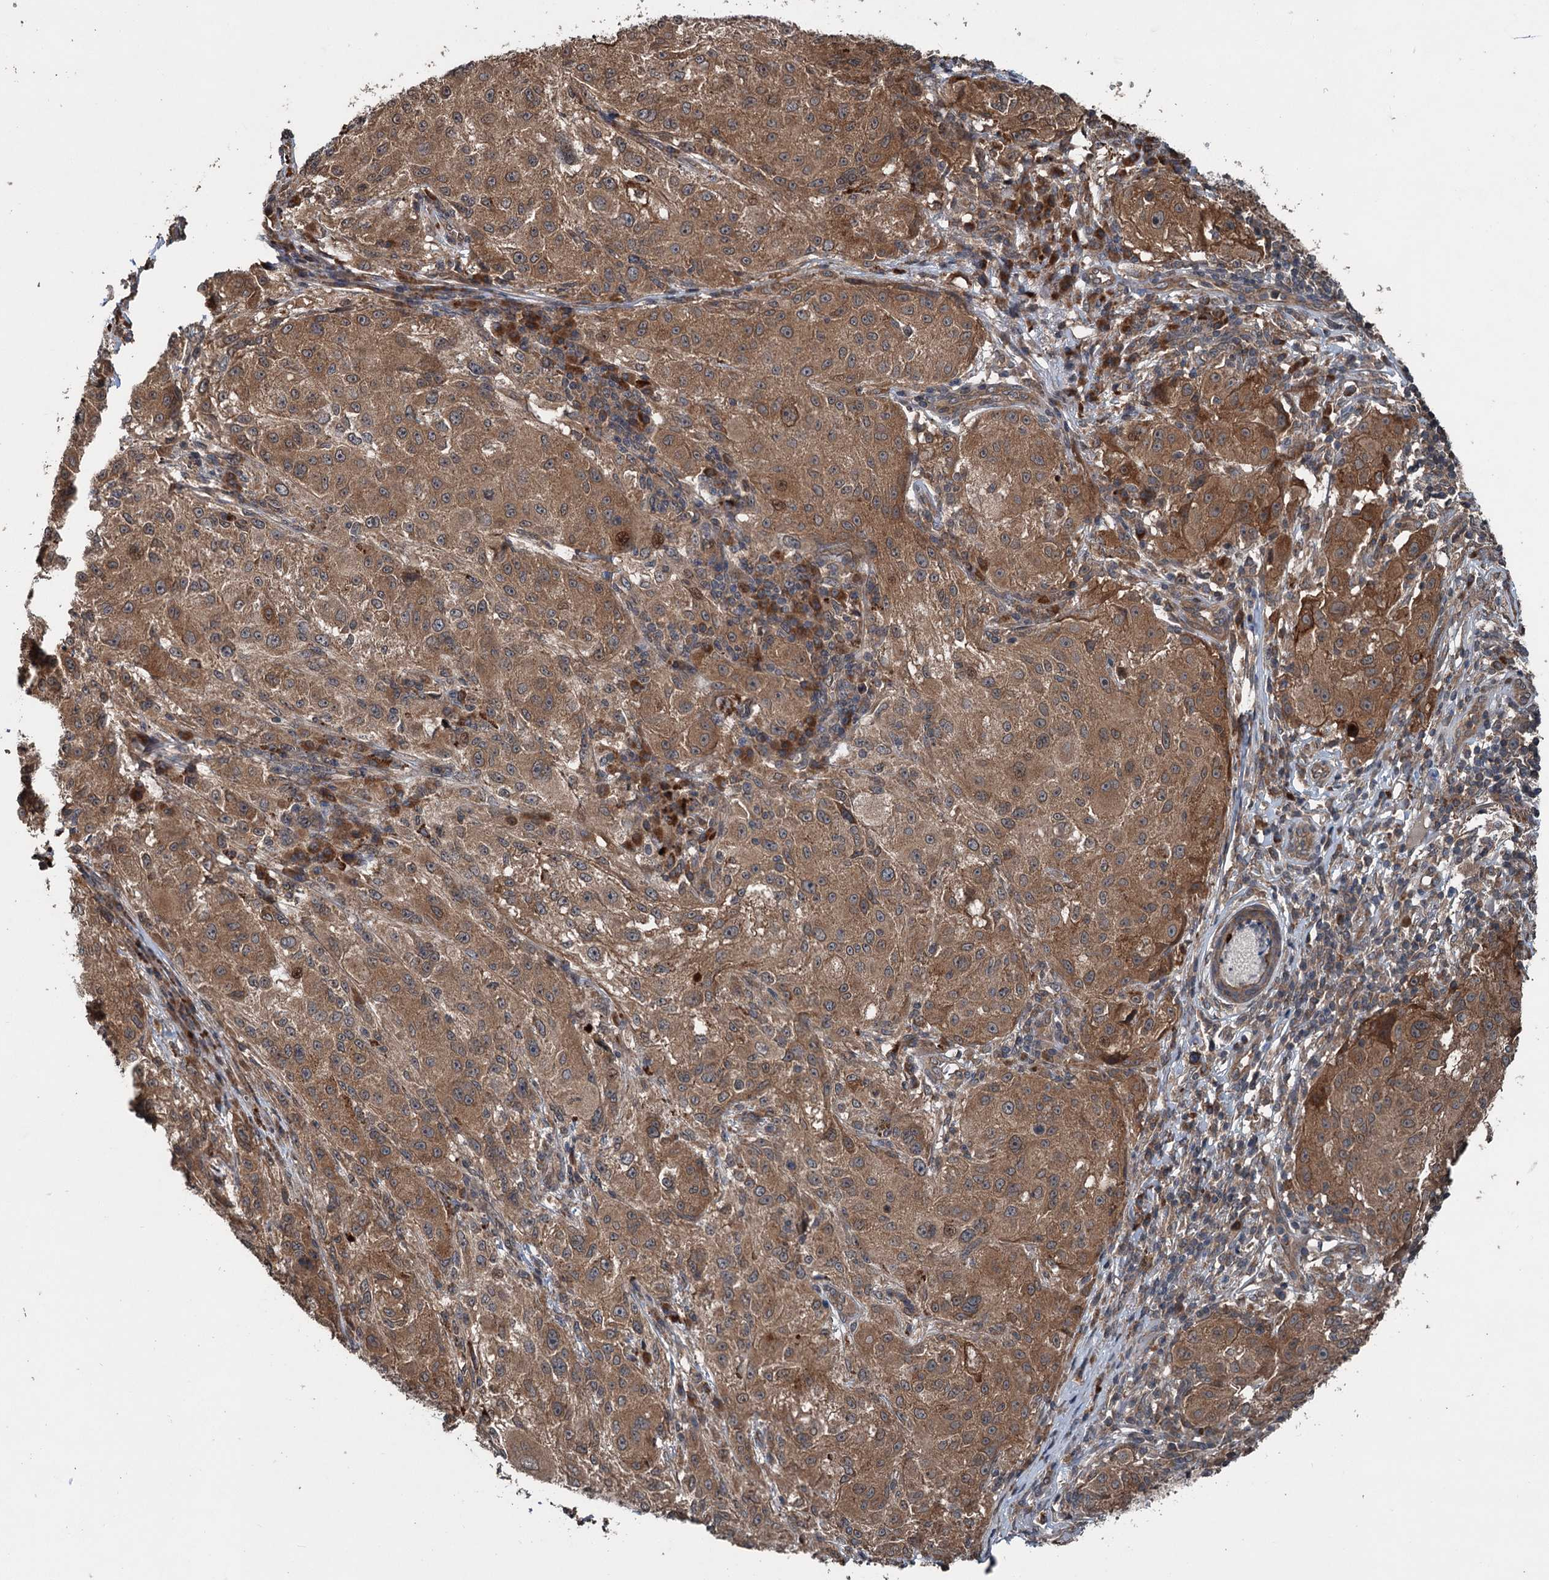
{"staining": {"intensity": "moderate", "quantity": ">75%", "location": "cytoplasmic/membranous"}, "tissue": "melanoma", "cell_type": "Tumor cells", "image_type": "cancer", "snomed": [{"axis": "morphology", "description": "Necrosis, NOS"}, {"axis": "morphology", "description": "Malignant melanoma, NOS"}, {"axis": "topography", "description": "Skin"}], "caption": "Brown immunohistochemical staining in human malignant melanoma reveals moderate cytoplasmic/membranous staining in approximately >75% of tumor cells.", "gene": "N4BP2L2", "patient": {"sex": "female", "age": 87}}